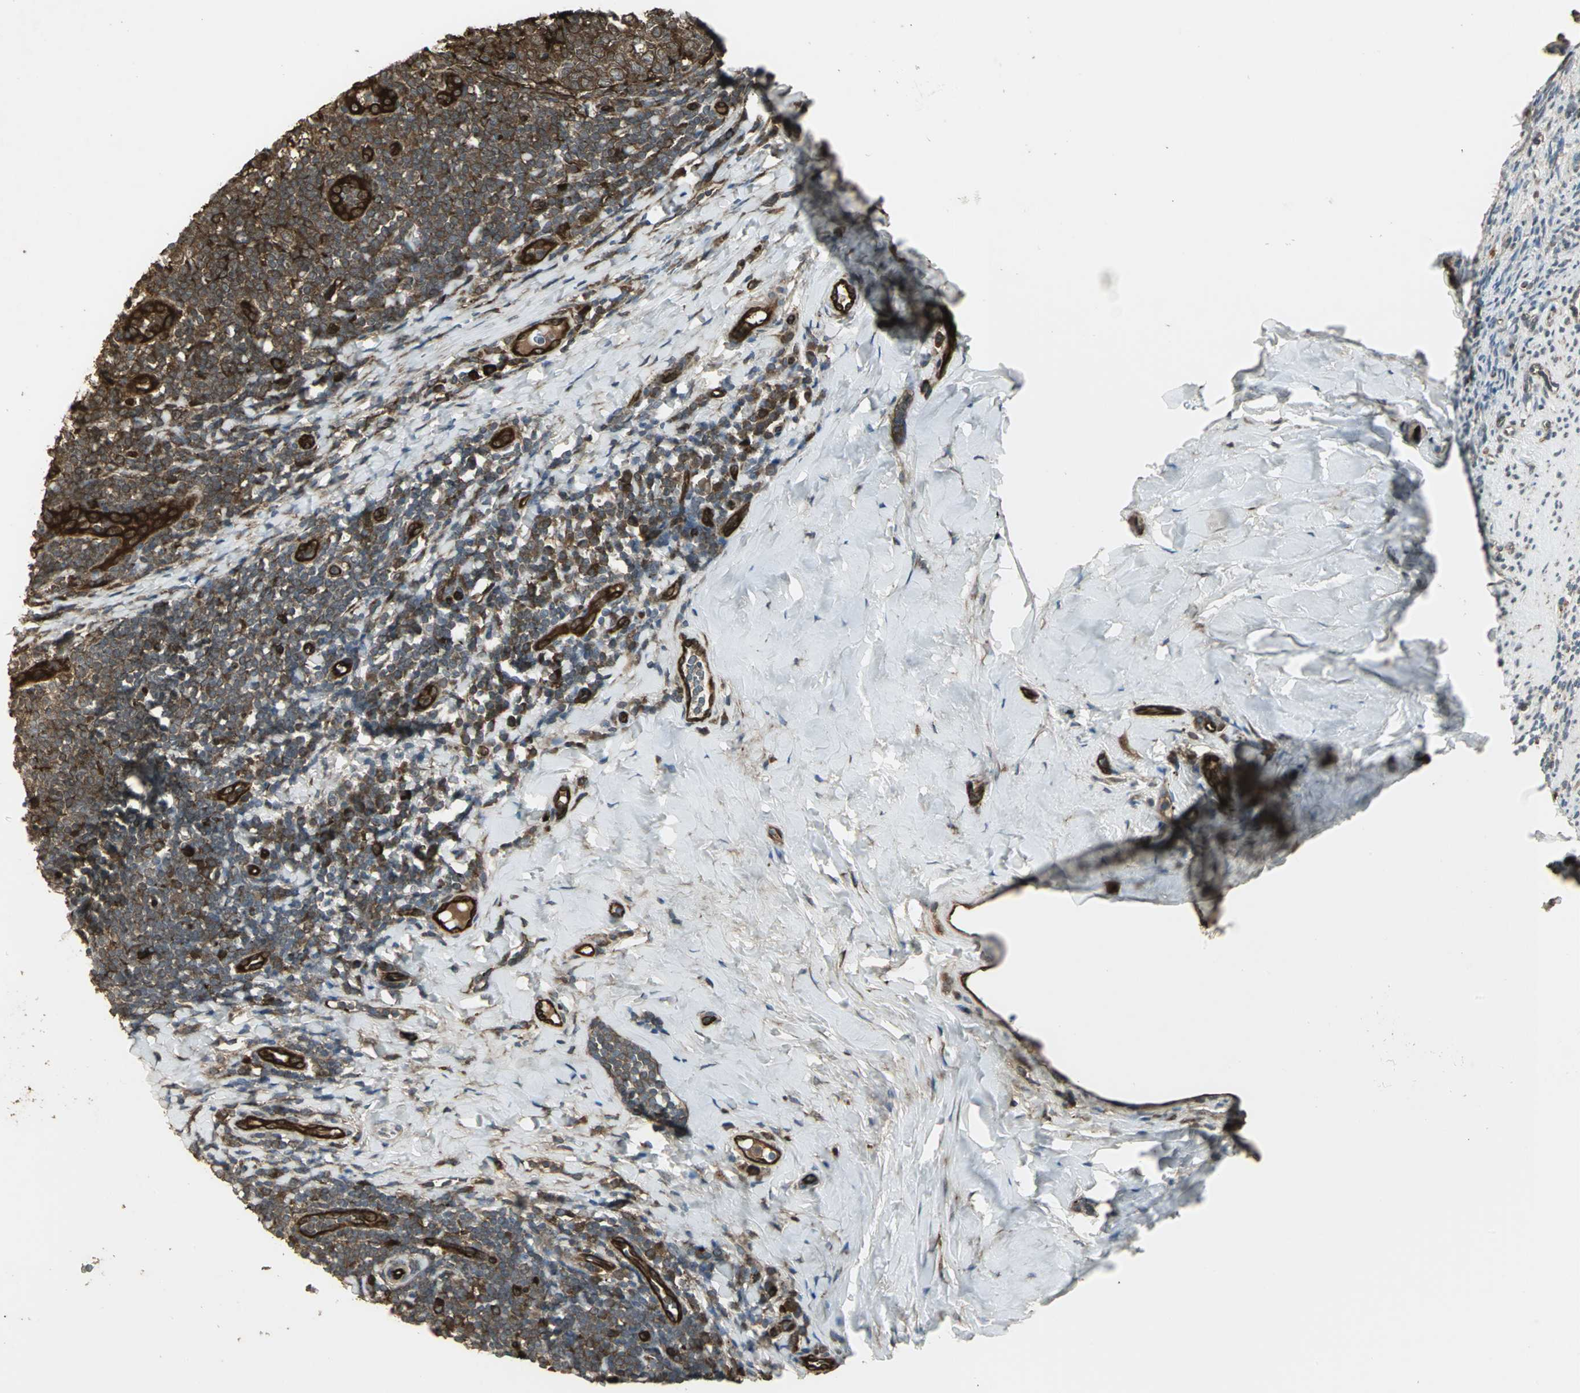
{"staining": {"intensity": "strong", "quantity": ">75%", "location": "cytoplasmic/membranous"}, "tissue": "tonsil", "cell_type": "Germinal center cells", "image_type": "normal", "snomed": [{"axis": "morphology", "description": "Normal tissue, NOS"}, {"axis": "topography", "description": "Tonsil"}], "caption": "The image displays immunohistochemical staining of unremarkable tonsil. There is strong cytoplasmic/membranous positivity is present in approximately >75% of germinal center cells. (DAB IHC, brown staining for protein, blue staining for nuclei).", "gene": "PRXL2B", "patient": {"sex": "male", "age": 31}}